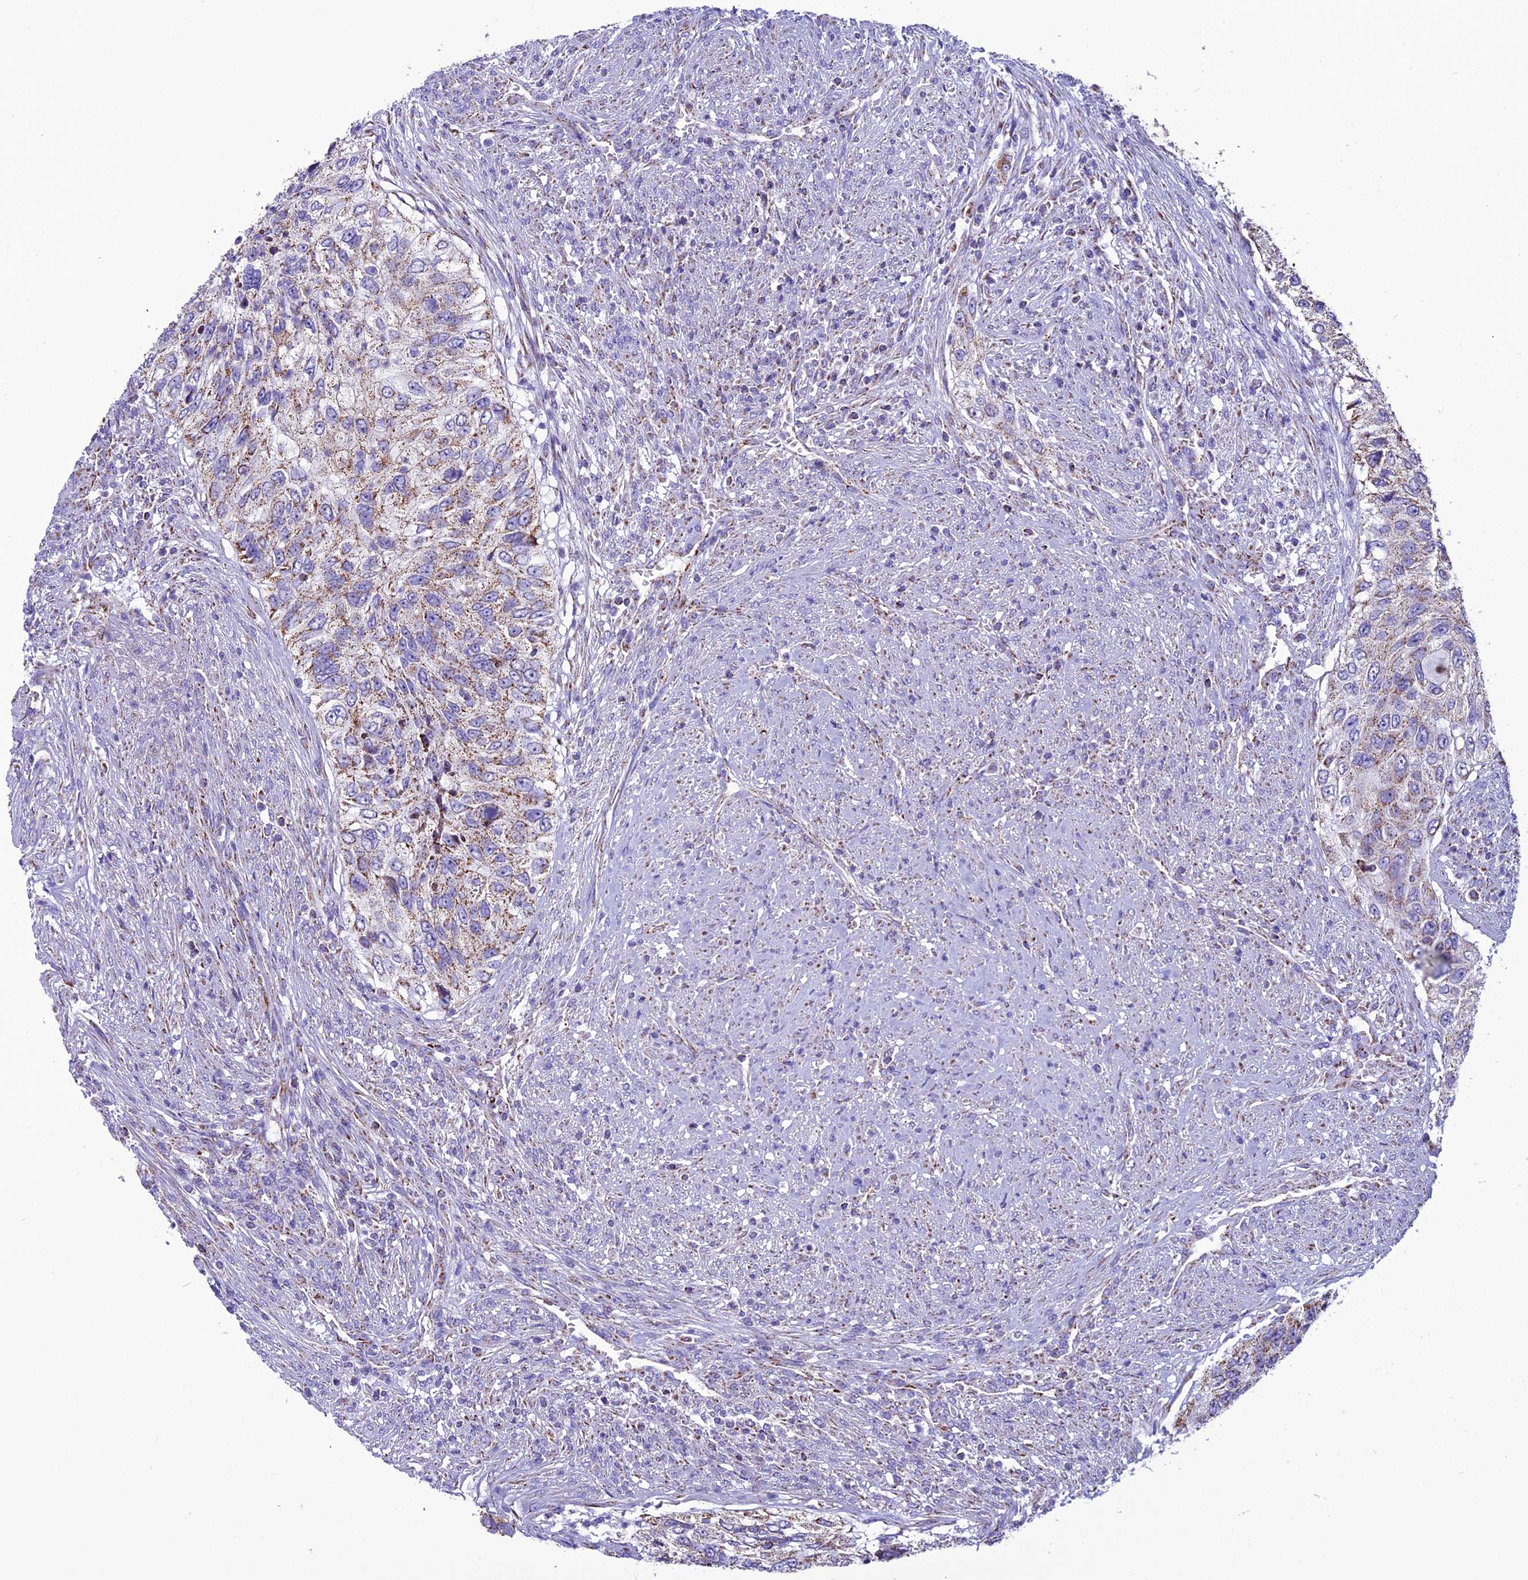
{"staining": {"intensity": "weak", "quantity": "25%-75%", "location": "cytoplasmic/membranous"}, "tissue": "urothelial cancer", "cell_type": "Tumor cells", "image_type": "cancer", "snomed": [{"axis": "morphology", "description": "Urothelial carcinoma, High grade"}, {"axis": "topography", "description": "Urinary bladder"}], "caption": "Protein staining shows weak cytoplasmic/membranous expression in approximately 25%-75% of tumor cells in urothelial cancer.", "gene": "ICA1L", "patient": {"sex": "female", "age": 60}}